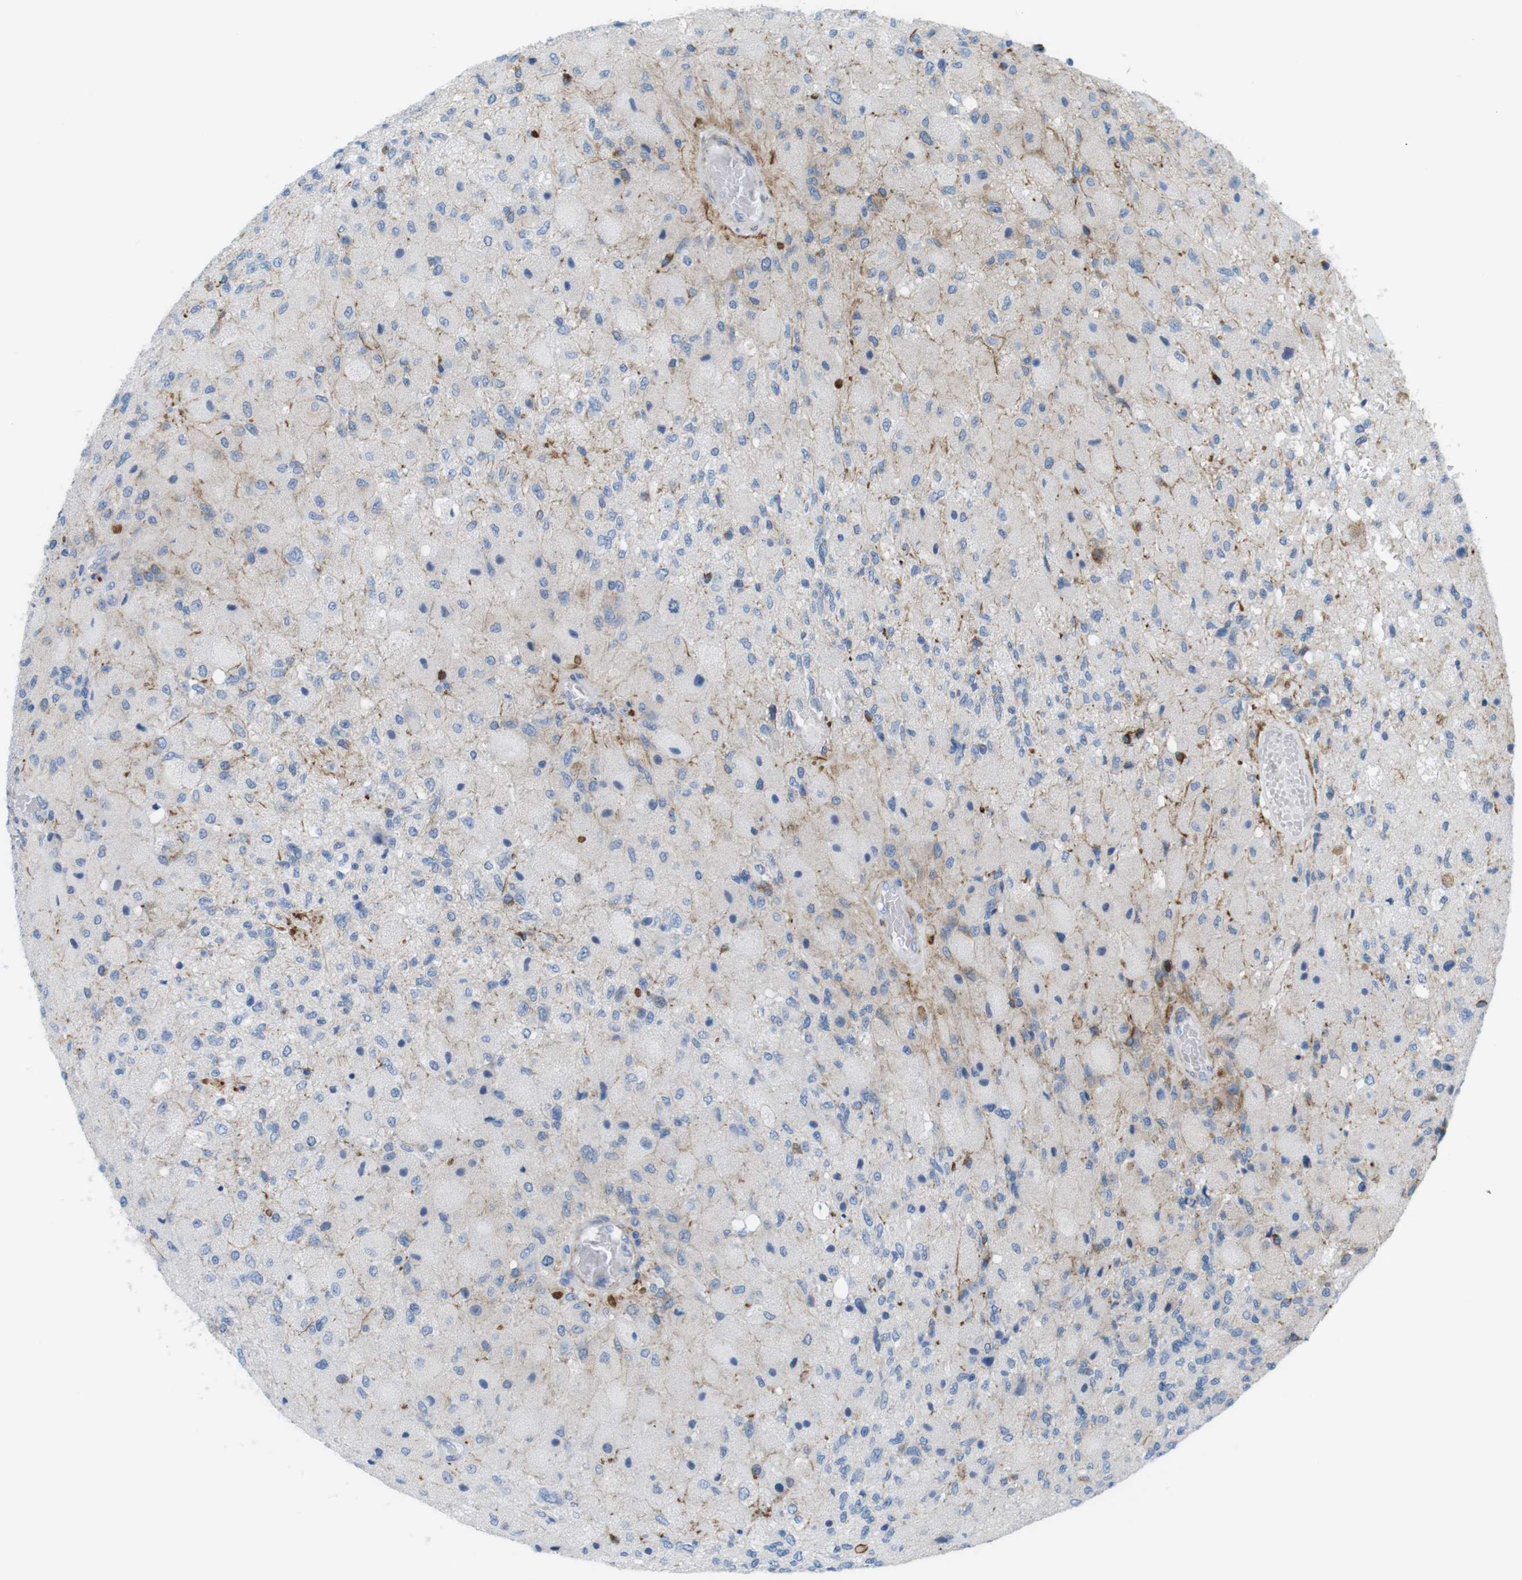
{"staining": {"intensity": "negative", "quantity": "none", "location": "none"}, "tissue": "glioma", "cell_type": "Tumor cells", "image_type": "cancer", "snomed": [{"axis": "morphology", "description": "Normal tissue, NOS"}, {"axis": "morphology", "description": "Glioma, malignant, High grade"}, {"axis": "topography", "description": "Cerebral cortex"}], "caption": "IHC image of neoplastic tissue: glioma stained with DAB displays no significant protein staining in tumor cells.", "gene": "MYH9", "patient": {"sex": "male", "age": 77}}